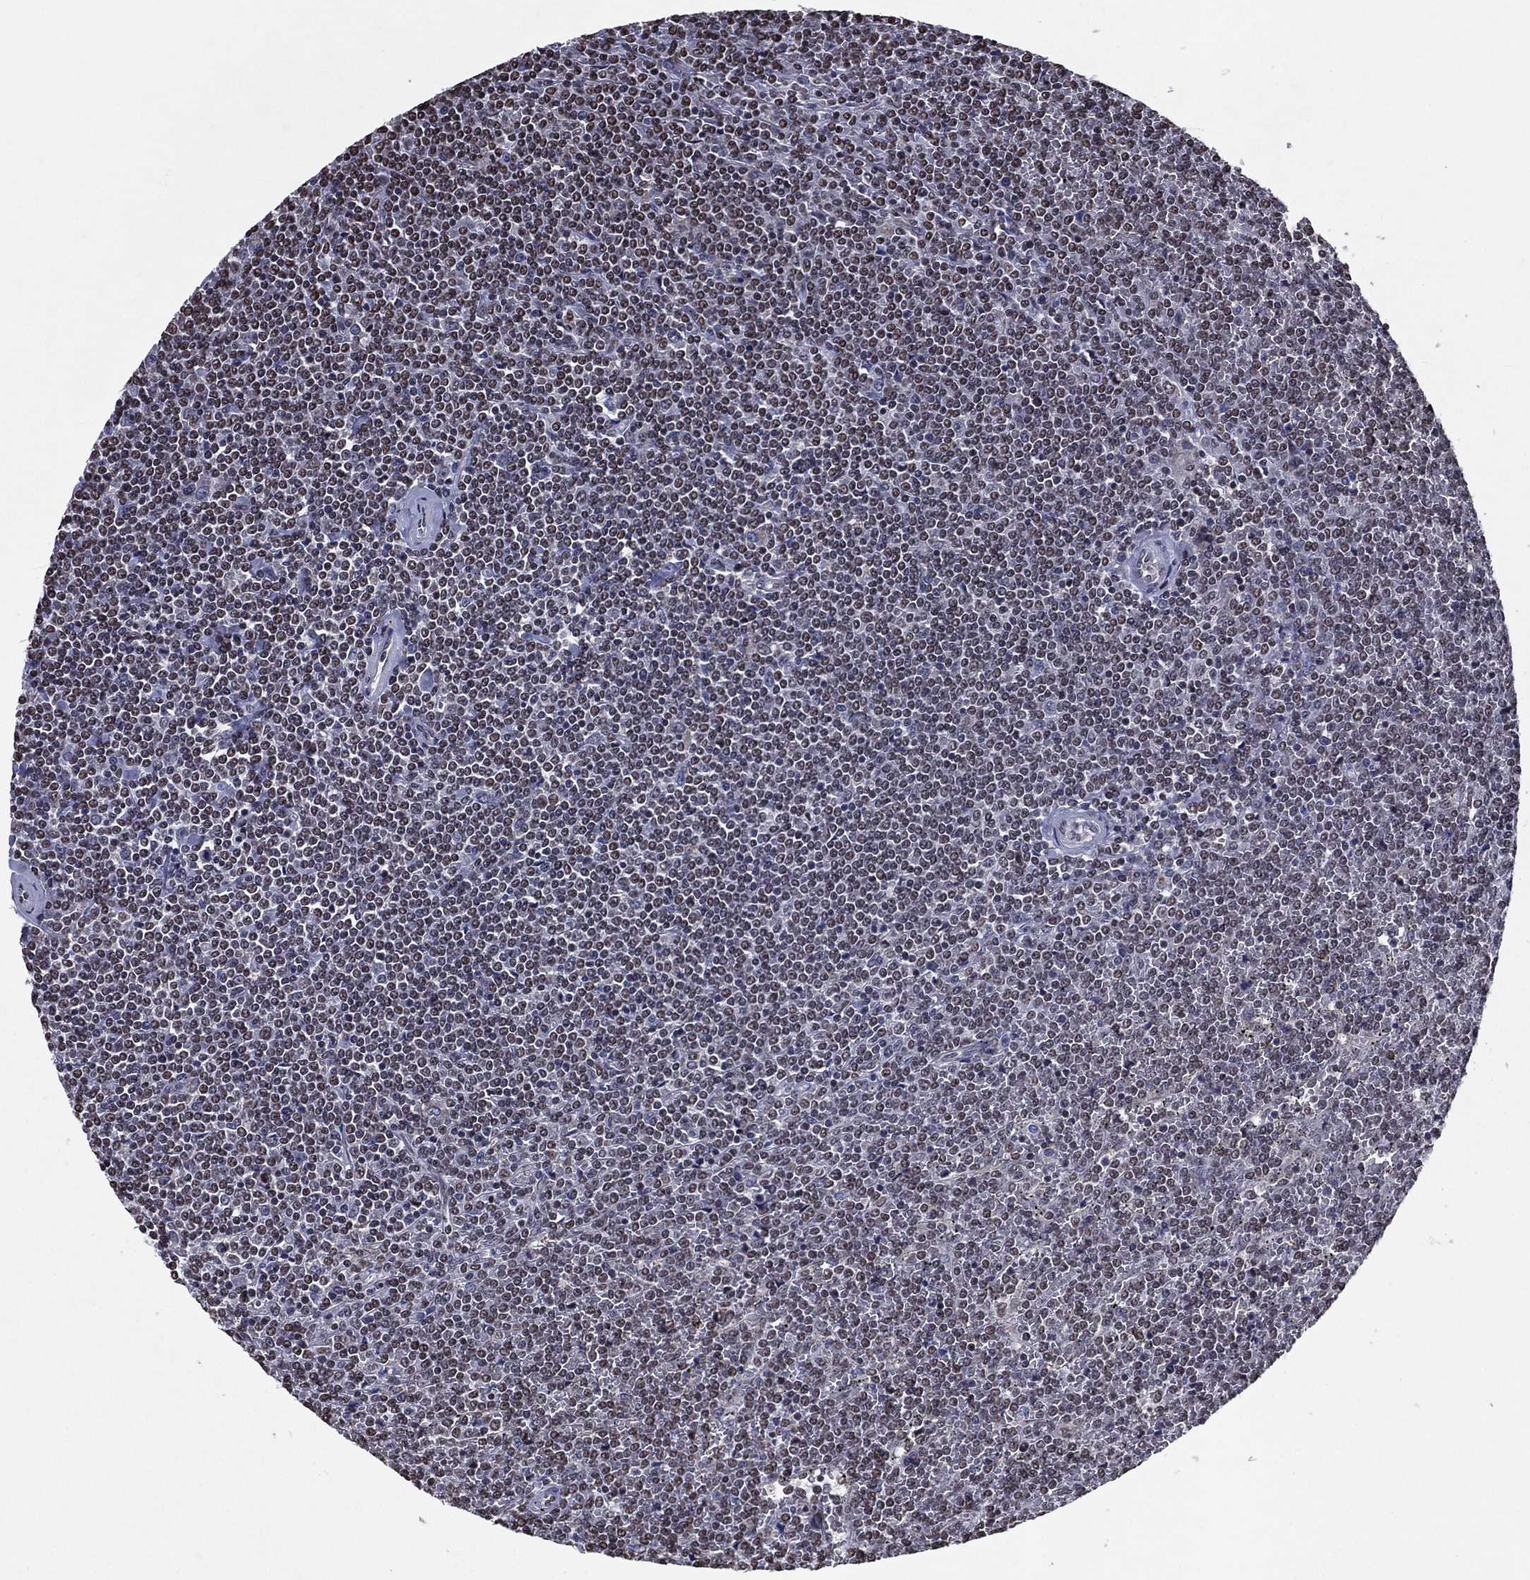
{"staining": {"intensity": "weak", "quantity": "25%-75%", "location": "nuclear"}, "tissue": "lymphoma", "cell_type": "Tumor cells", "image_type": "cancer", "snomed": [{"axis": "morphology", "description": "Malignant lymphoma, non-Hodgkin's type, Low grade"}, {"axis": "topography", "description": "Spleen"}], "caption": "Human lymphoma stained for a protein (brown) exhibits weak nuclear positive expression in about 25%-75% of tumor cells.", "gene": "ZBTB42", "patient": {"sex": "female", "age": 19}}